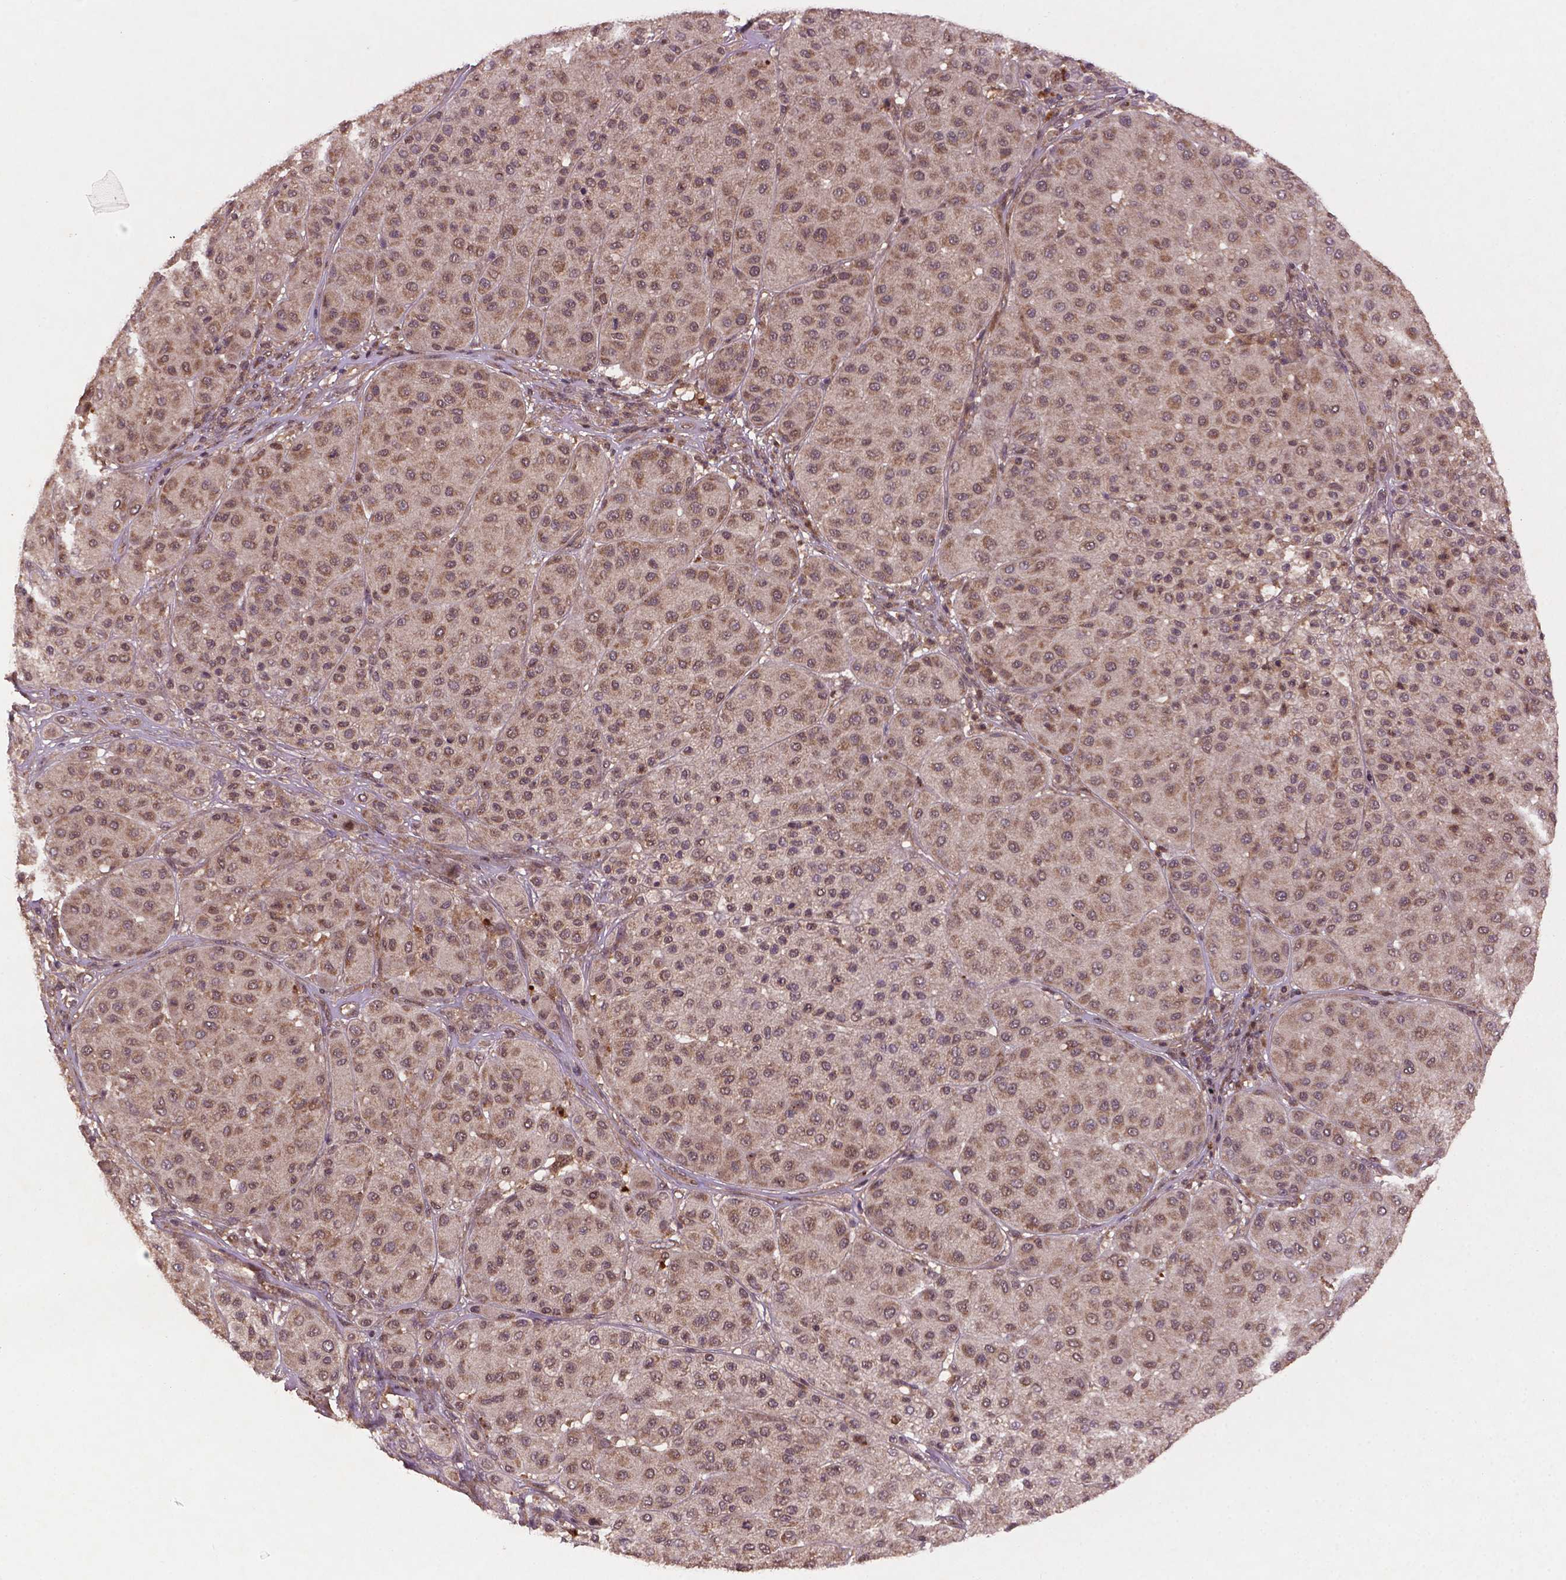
{"staining": {"intensity": "weak", "quantity": ">75%", "location": "cytoplasmic/membranous,nuclear"}, "tissue": "melanoma", "cell_type": "Tumor cells", "image_type": "cancer", "snomed": [{"axis": "morphology", "description": "Malignant melanoma, Metastatic site"}, {"axis": "topography", "description": "Smooth muscle"}], "caption": "A low amount of weak cytoplasmic/membranous and nuclear positivity is seen in about >75% of tumor cells in malignant melanoma (metastatic site) tissue.", "gene": "NIPAL2", "patient": {"sex": "male", "age": 41}}